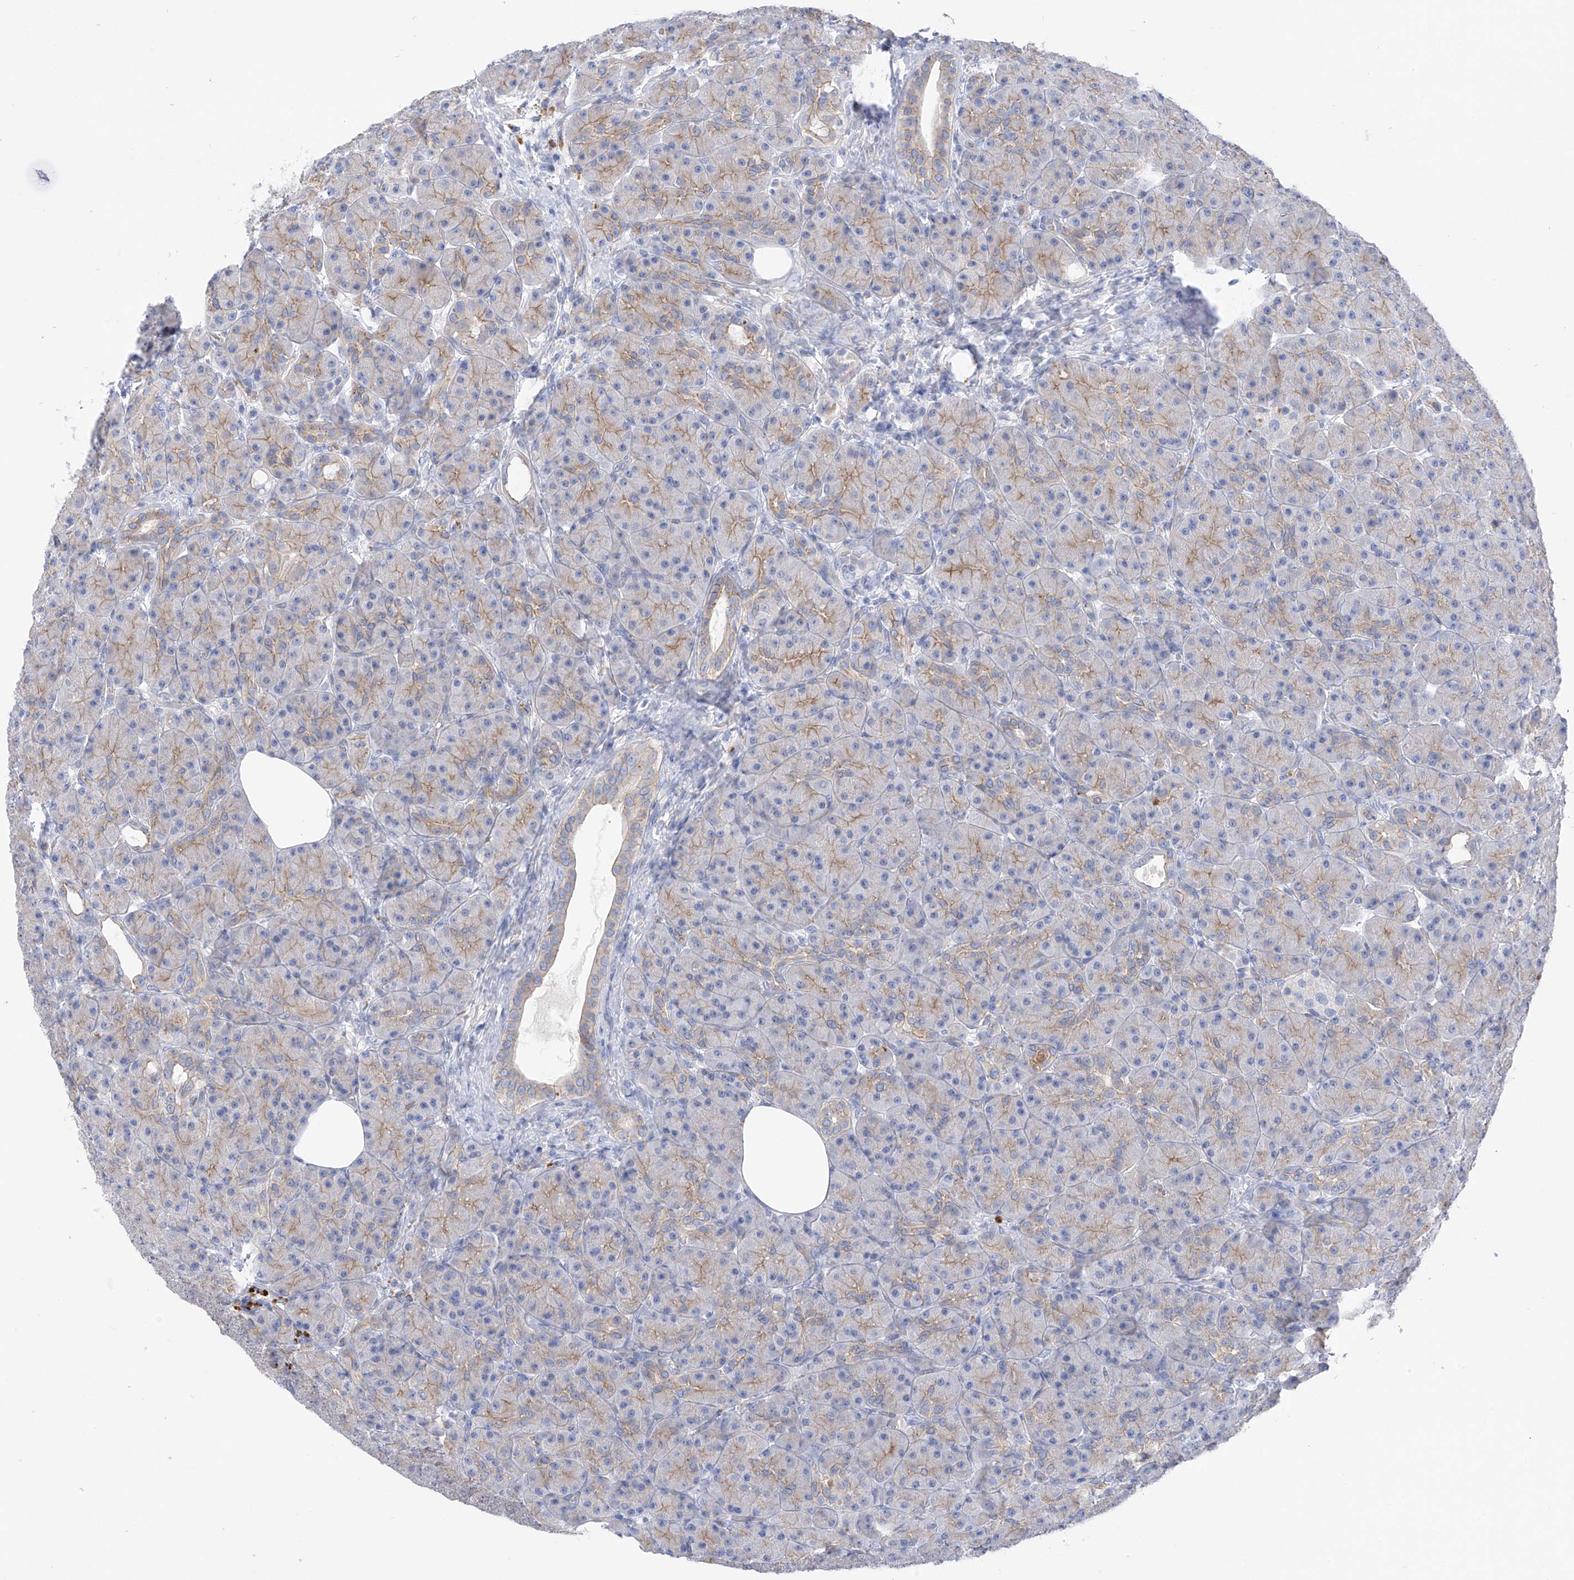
{"staining": {"intensity": "weak", "quantity": "25%-75%", "location": "cytoplasmic/membranous"}, "tissue": "pancreas", "cell_type": "Exocrine glandular cells", "image_type": "normal", "snomed": [{"axis": "morphology", "description": "Normal tissue, NOS"}, {"axis": "topography", "description": "Pancreas"}], "caption": "Immunohistochemical staining of normal pancreas shows weak cytoplasmic/membranous protein staining in approximately 25%-75% of exocrine glandular cells. The staining is performed using DAB brown chromogen to label protein expression. The nuclei are counter-stained blue using hematoxylin.", "gene": "ITGA9", "patient": {"sex": "male", "age": 63}}